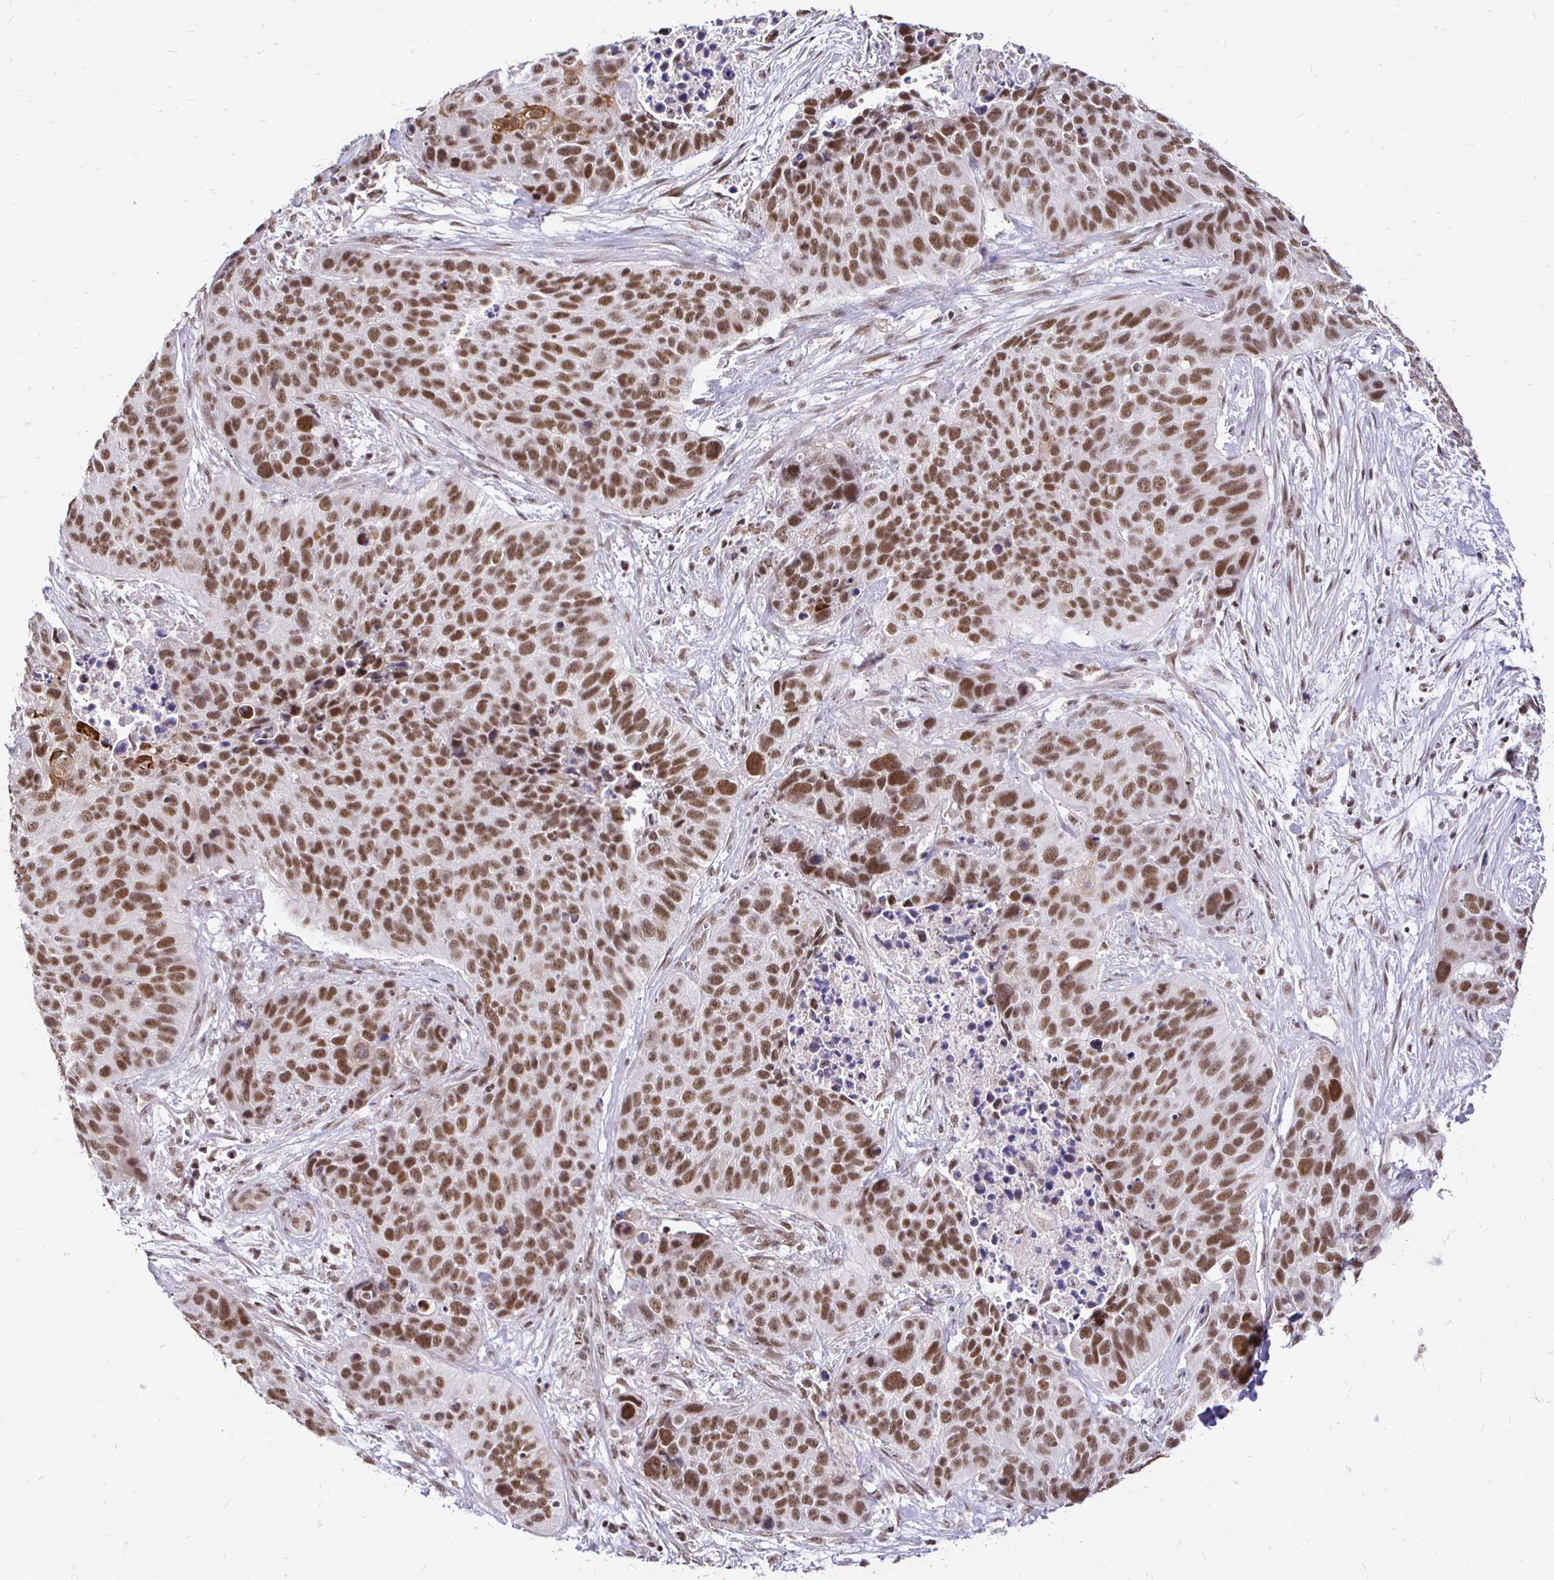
{"staining": {"intensity": "moderate", "quantity": ">75%", "location": "nuclear"}, "tissue": "lung cancer", "cell_type": "Tumor cells", "image_type": "cancer", "snomed": [{"axis": "morphology", "description": "Squamous cell carcinoma, NOS"}, {"axis": "topography", "description": "Lung"}], "caption": "A photomicrograph of lung cancer (squamous cell carcinoma) stained for a protein exhibits moderate nuclear brown staining in tumor cells.", "gene": "SIN3A", "patient": {"sex": "male", "age": 62}}